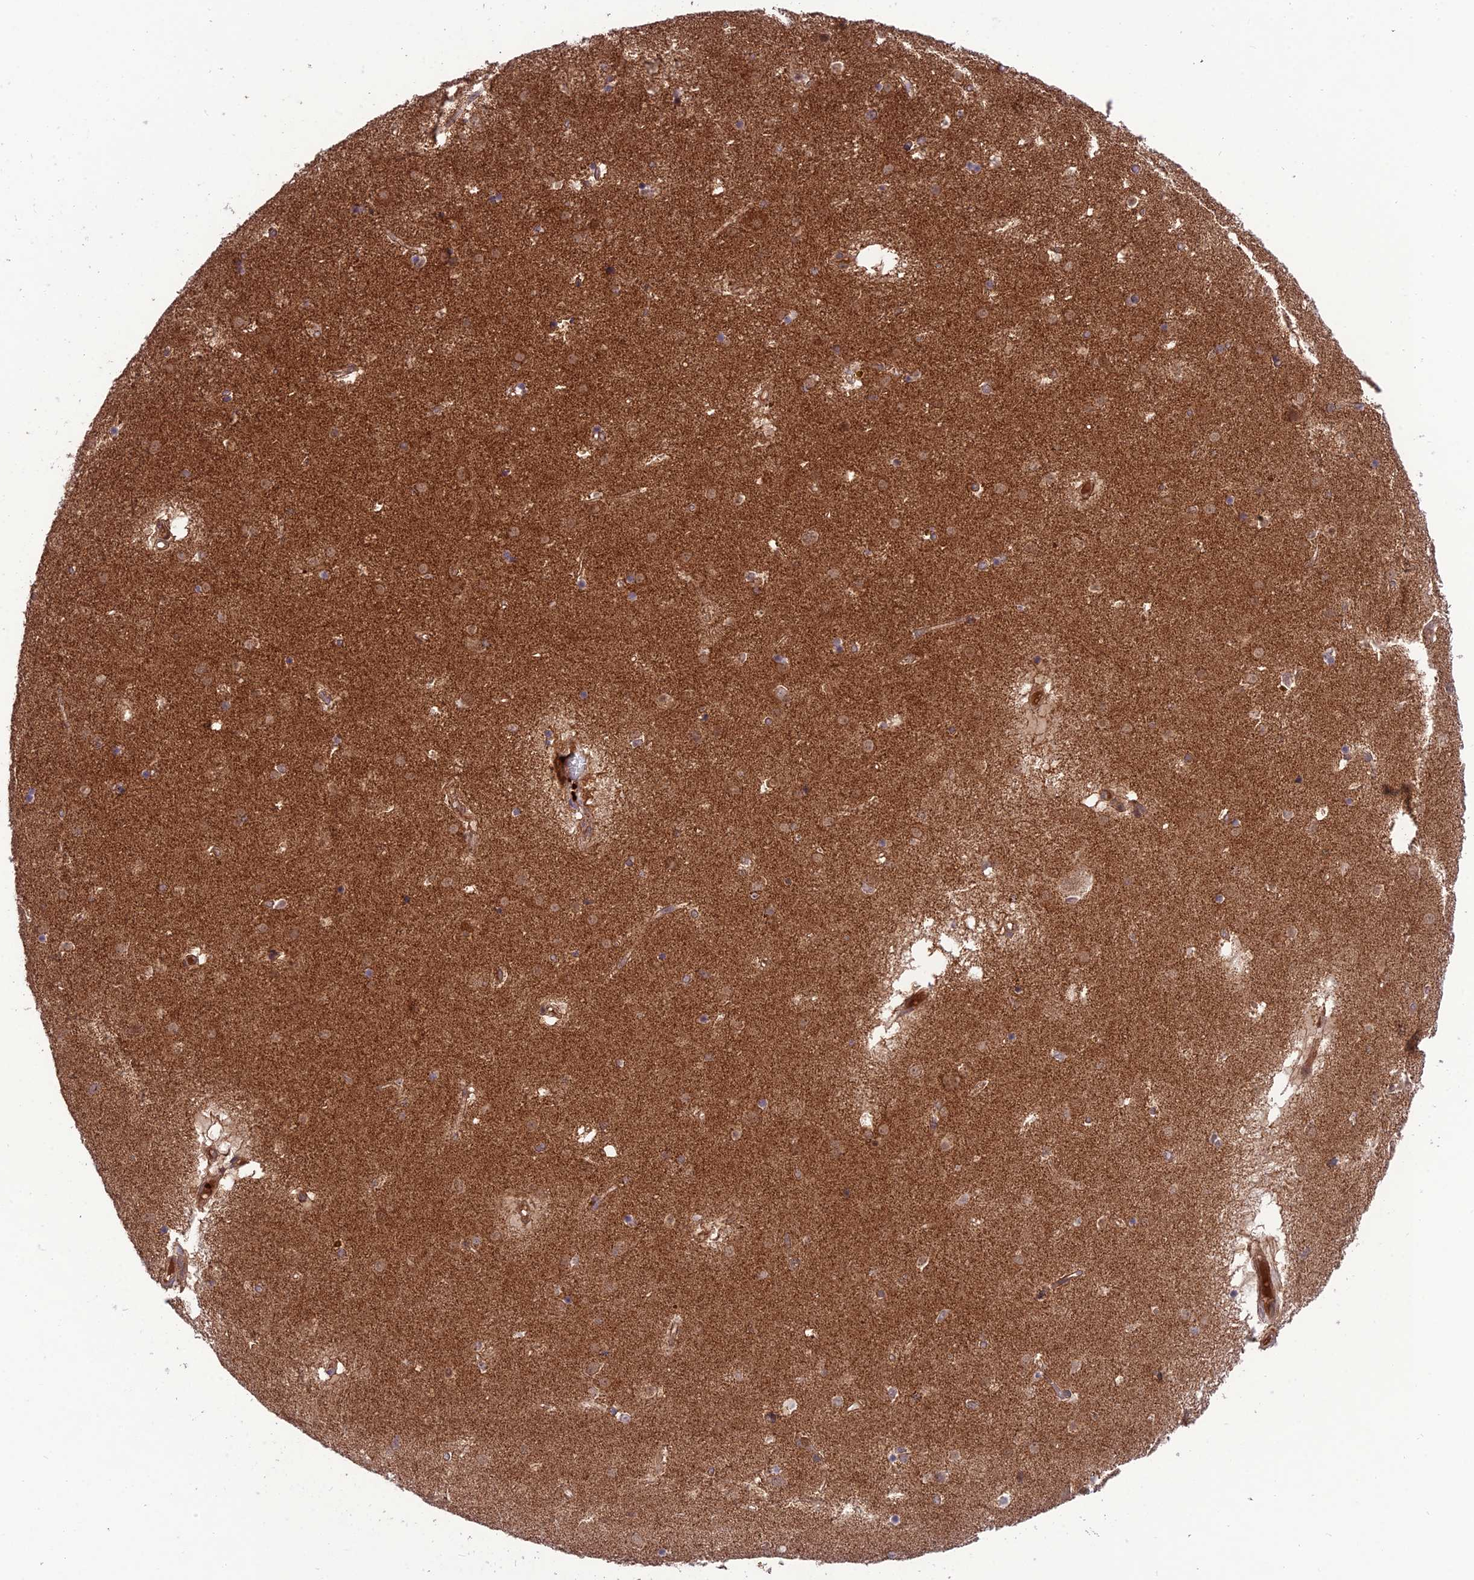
{"staining": {"intensity": "moderate", "quantity": "25%-75%", "location": "cytoplasmic/membranous"}, "tissue": "caudate", "cell_type": "Glial cells", "image_type": "normal", "snomed": [{"axis": "morphology", "description": "Normal tissue, NOS"}, {"axis": "topography", "description": "Lateral ventricle wall"}], "caption": "This is a micrograph of immunohistochemistry (IHC) staining of unremarkable caudate, which shows moderate positivity in the cytoplasmic/membranous of glial cells.", "gene": "NDUFC1", "patient": {"sex": "male", "age": 70}}